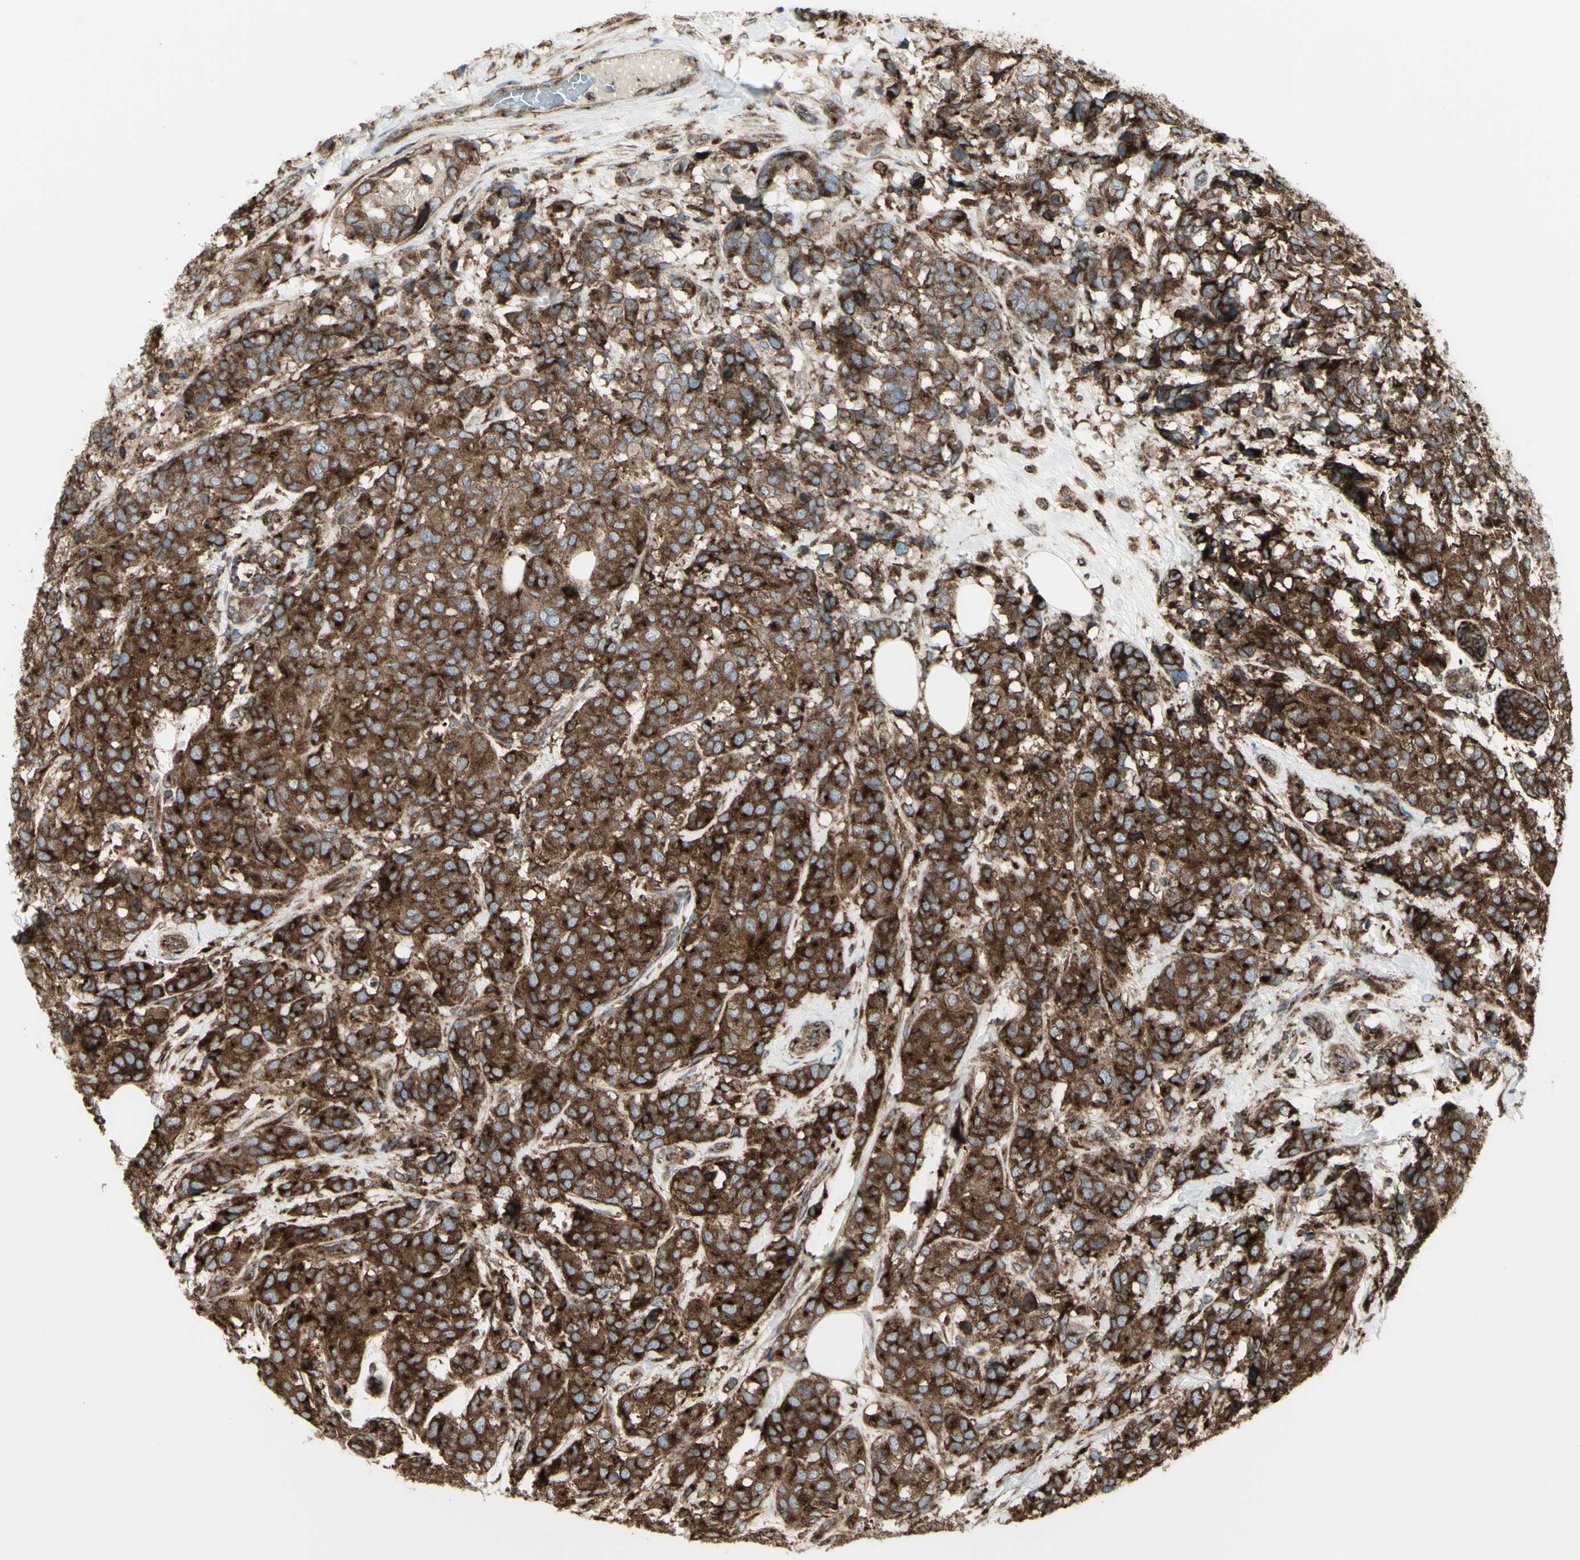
{"staining": {"intensity": "strong", "quantity": ">75%", "location": "cytoplasmic/membranous"}, "tissue": "breast cancer", "cell_type": "Tumor cells", "image_type": "cancer", "snomed": [{"axis": "morphology", "description": "Lobular carcinoma"}, {"axis": "topography", "description": "Breast"}], "caption": "Strong cytoplasmic/membranous positivity for a protein is appreciated in about >75% of tumor cells of breast cancer (lobular carcinoma) using immunohistochemistry.", "gene": "NAPA", "patient": {"sex": "female", "age": 59}}